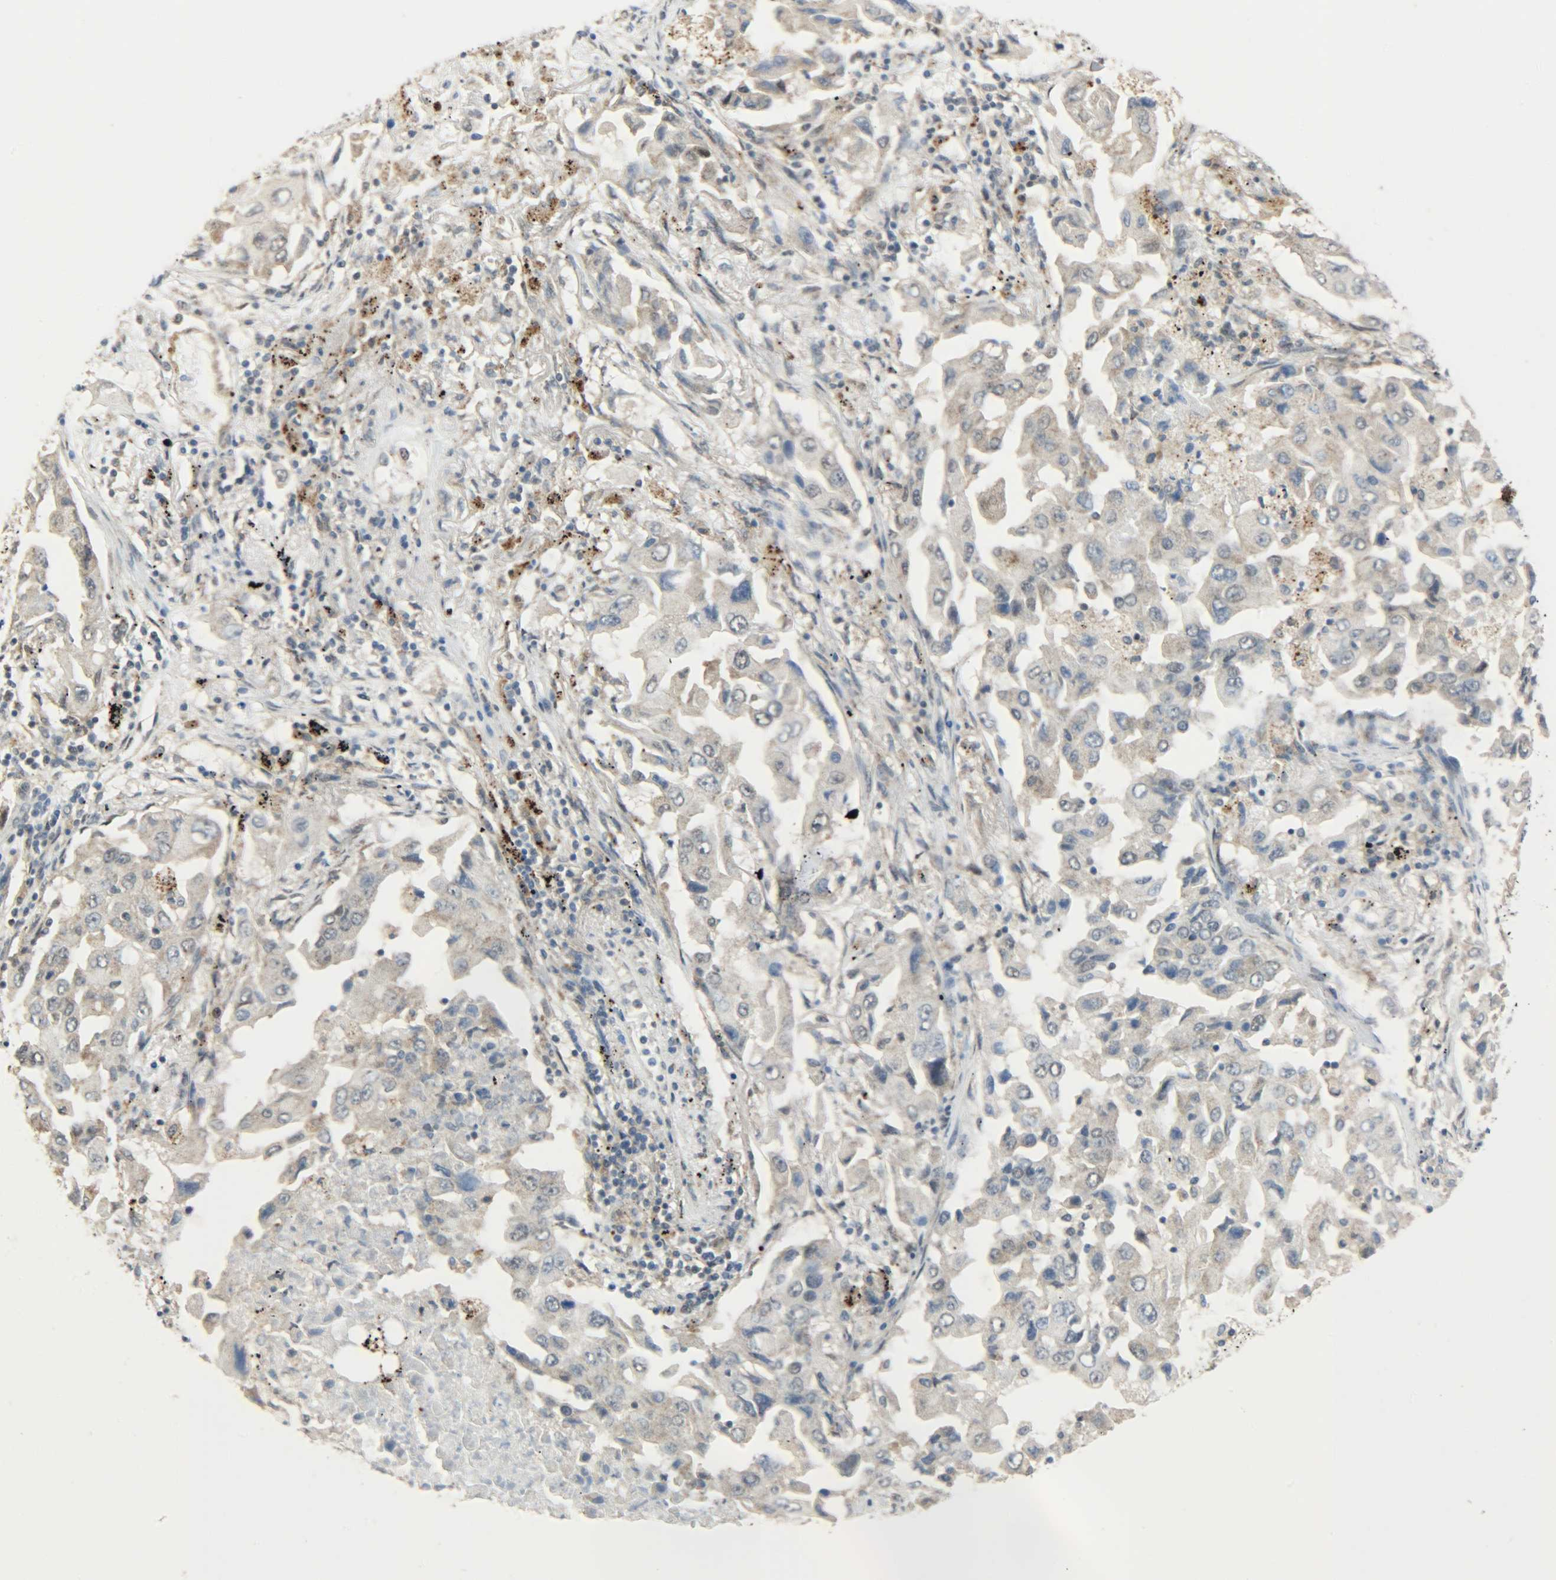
{"staining": {"intensity": "weak", "quantity": "25%-75%", "location": "cytoplasmic/membranous"}, "tissue": "lung cancer", "cell_type": "Tumor cells", "image_type": "cancer", "snomed": [{"axis": "morphology", "description": "Adenocarcinoma, NOS"}, {"axis": "topography", "description": "Lung"}], "caption": "A high-resolution histopathology image shows IHC staining of lung cancer, which demonstrates weak cytoplasmic/membranous expression in about 25%-75% of tumor cells.", "gene": "GIT2", "patient": {"sex": "female", "age": 65}}